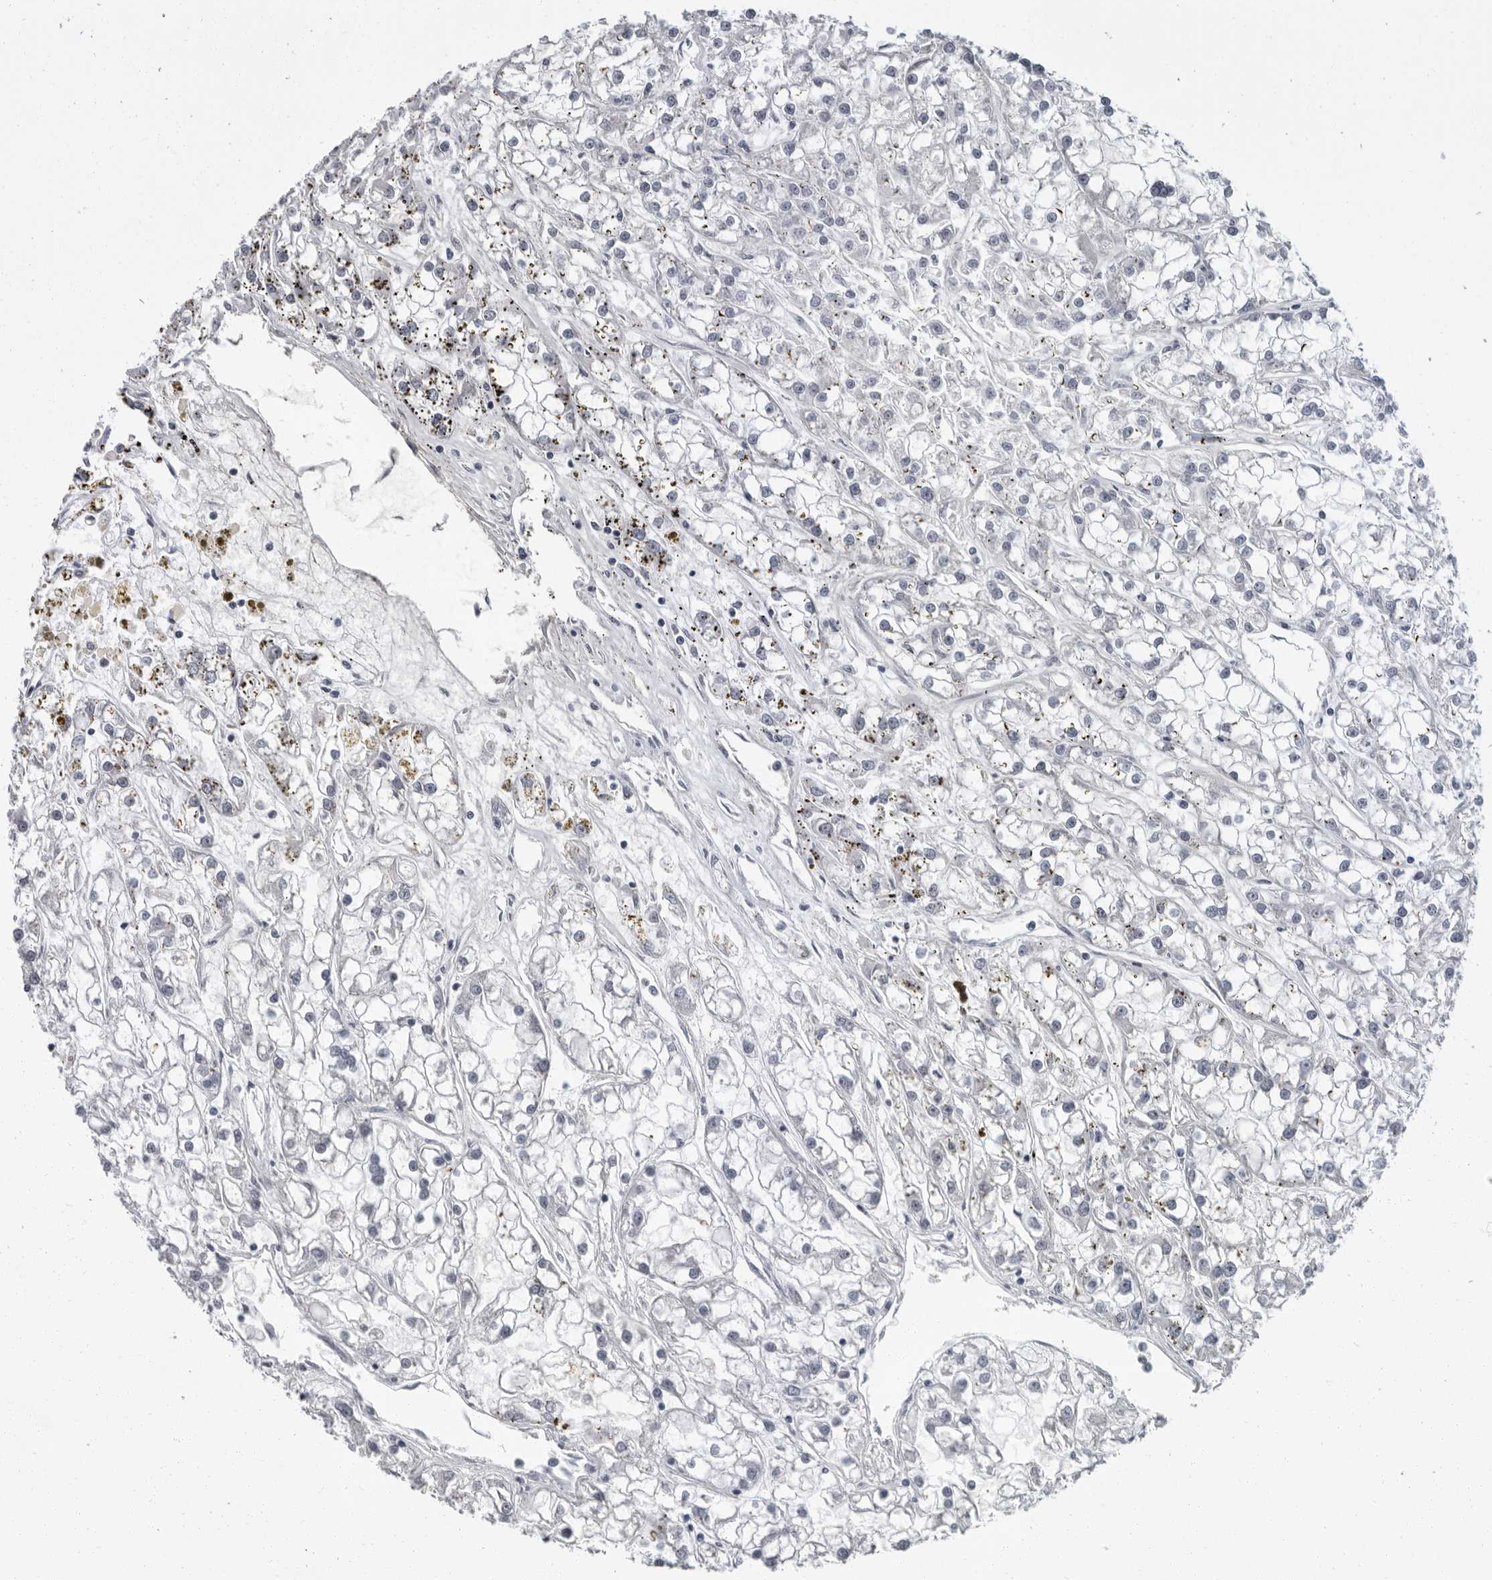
{"staining": {"intensity": "negative", "quantity": "none", "location": "none"}, "tissue": "renal cancer", "cell_type": "Tumor cells", "image_type": "cancer", "snomed": [{"axis": "morphology", "description": "Adenocarcinoma, NOS"}, {"axis": "topography", "description": "Kidney"}], "caption": "There is no significant staining in tumor cells of renal adenocarcinoma.", "gene": "SLC25A39", "patient": {"sex": "female", "age": 52}}